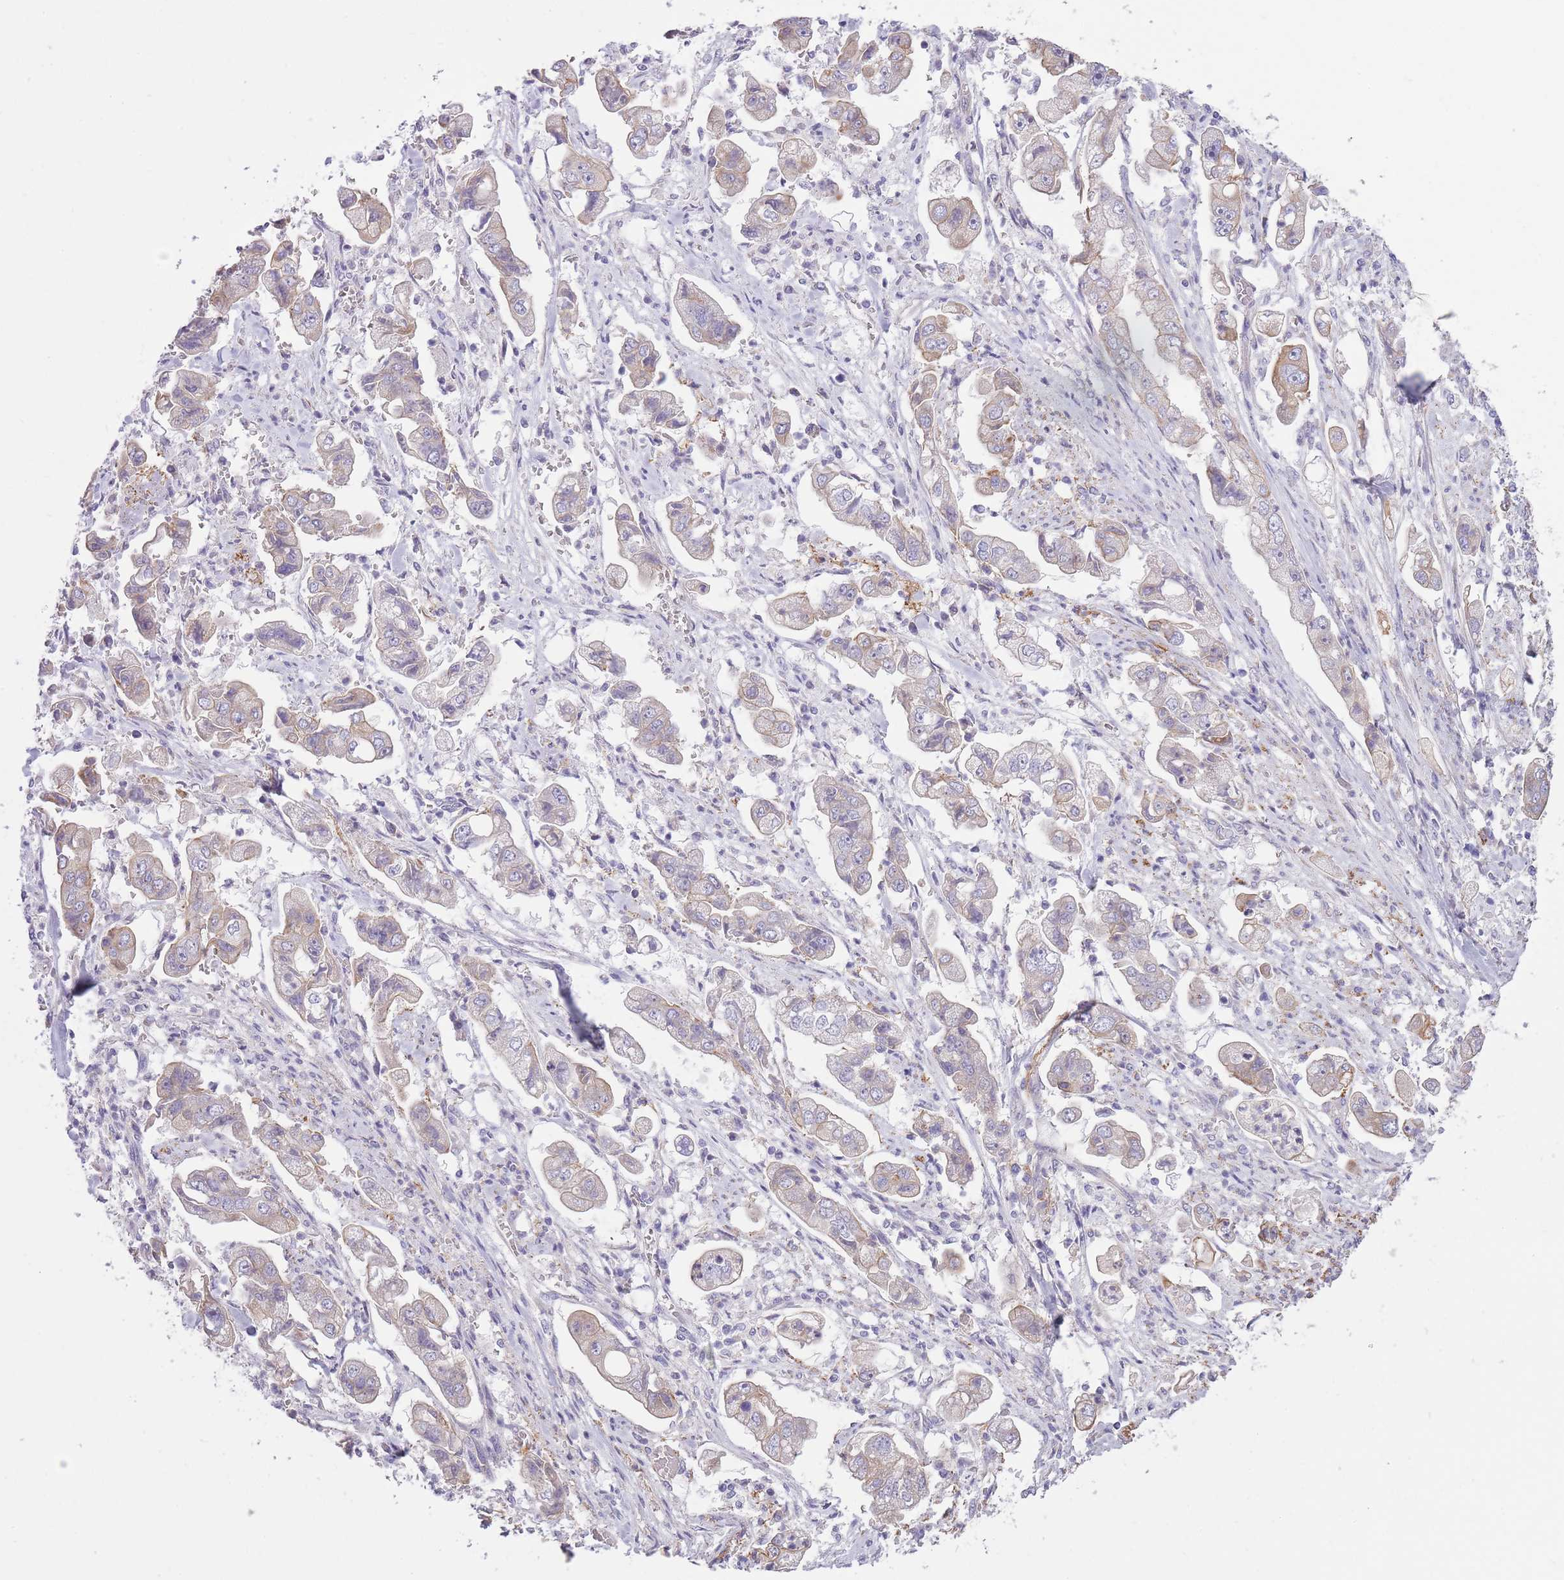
{"staining": {"intensity": "weak", "quantity": "<25%", "location": "cytoplasmic/membranous"}, "tissue": "stomach cancer", "cell_type": "Tumor cells", "image_type": "cancer", "snomed": [{"axis": "morphology", "description": "Adenocarcinoma, NOS"}, {"axis": "topography", "description": "Stomach"}], "caption": "This is an immunohistochemistry photomicrograph of stomach cancer (adenocarcinoma). There is no expression in tumor cells.", "gene": "REV1", "patient": {"sex": "male", "age": 62}}